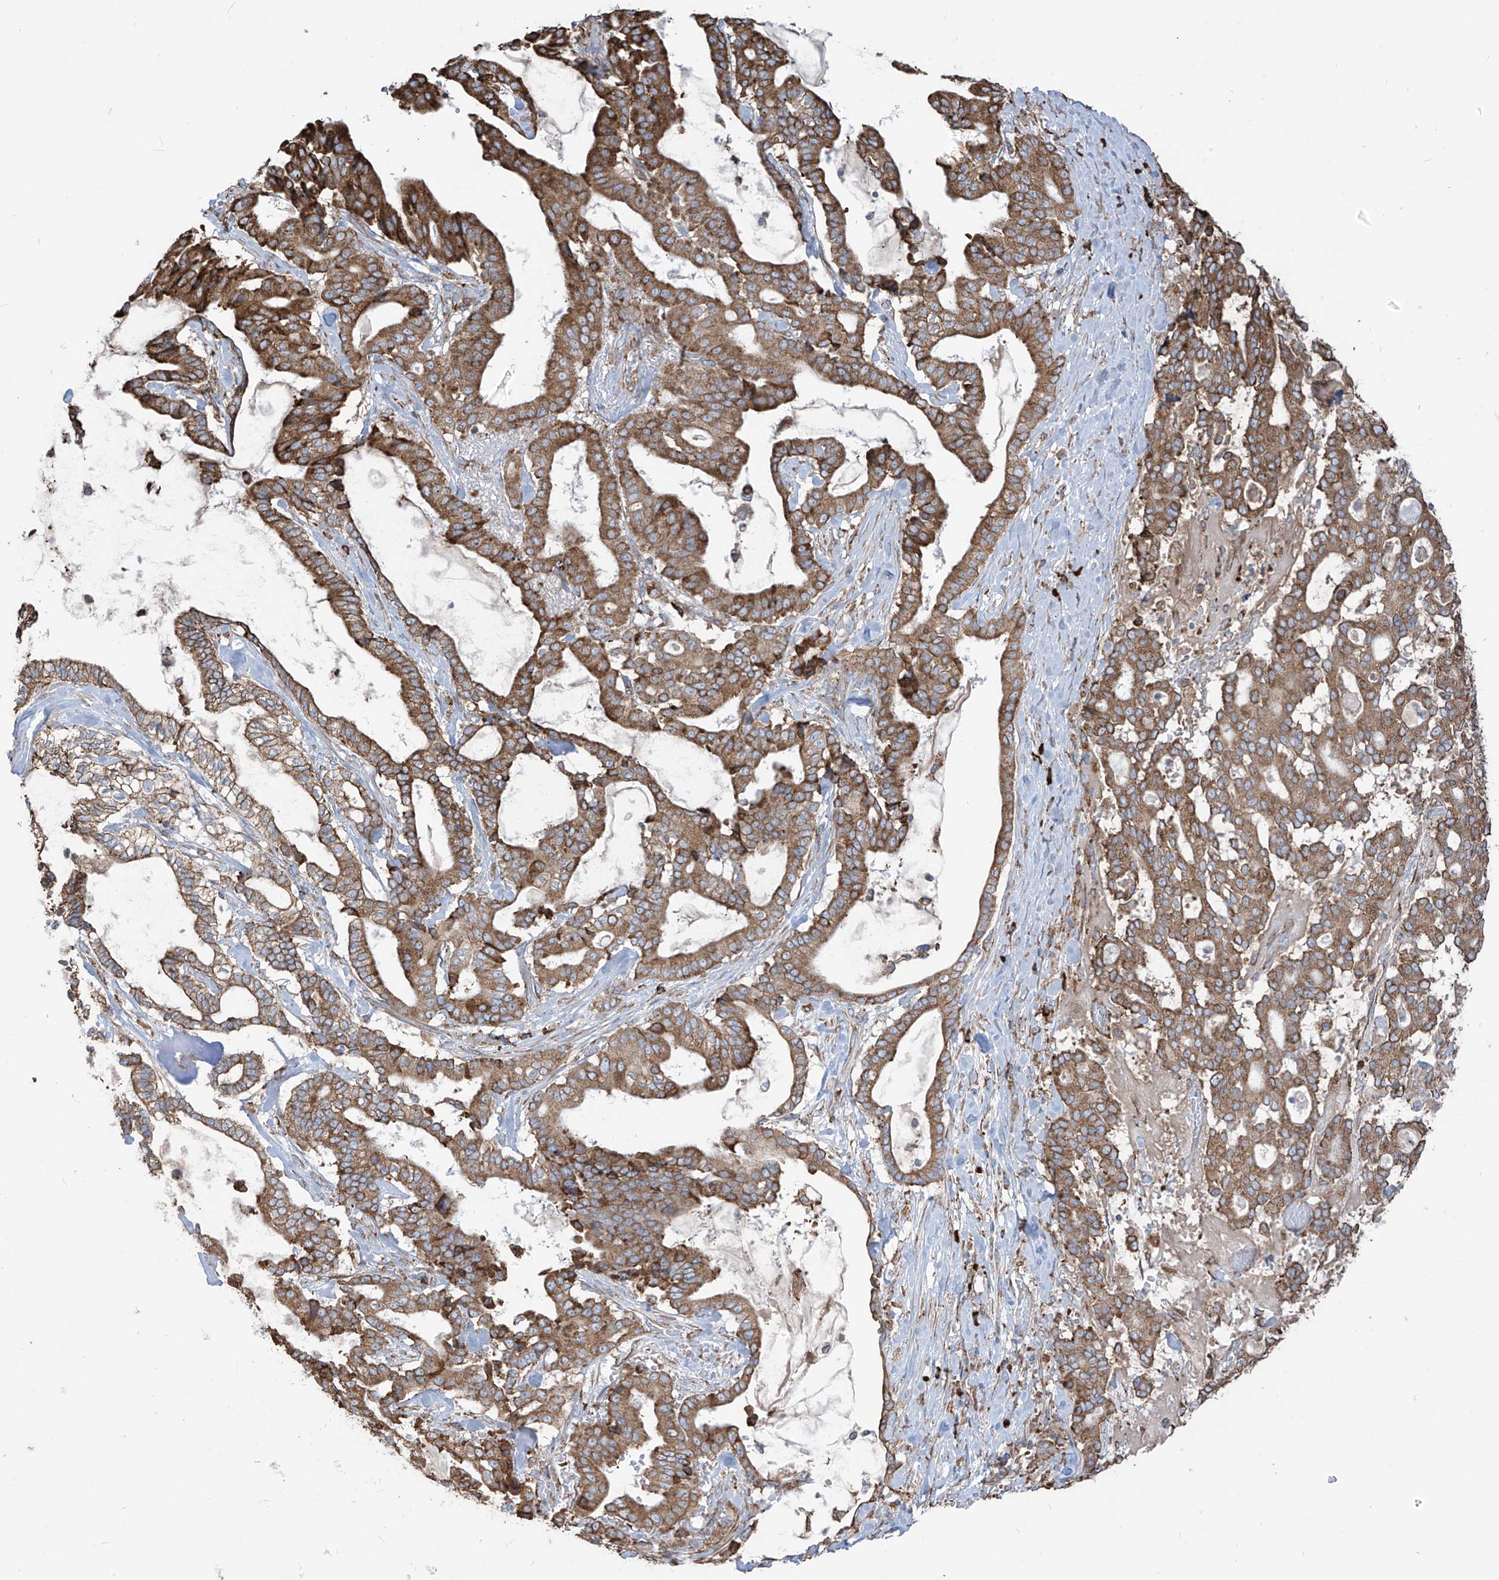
{"staining": {"intensity": "strong", "quantity": ">75%", "location": "cytoplasmic/membranous"}, "tissue": "pancreatic cancer", "cell_type": "Tumor cells", "image_type": "cancer", "snomed": [{"axis": "morphology", "description": "Adenocarcinoma, NOS"}, {"axis": "topography", "description": "Pancreas"}], "caption": "A high amount of strong cytoplasmic/membranous positivity is present in approximately >75% of tumor cells in pancreatic cancer (adenocarcinoma) tissue. (brown staining indicates protein expression, while blue staining denotes nuclei).", "gene": "PDIA6", "patient": {"sex": "male", "age": 63}}